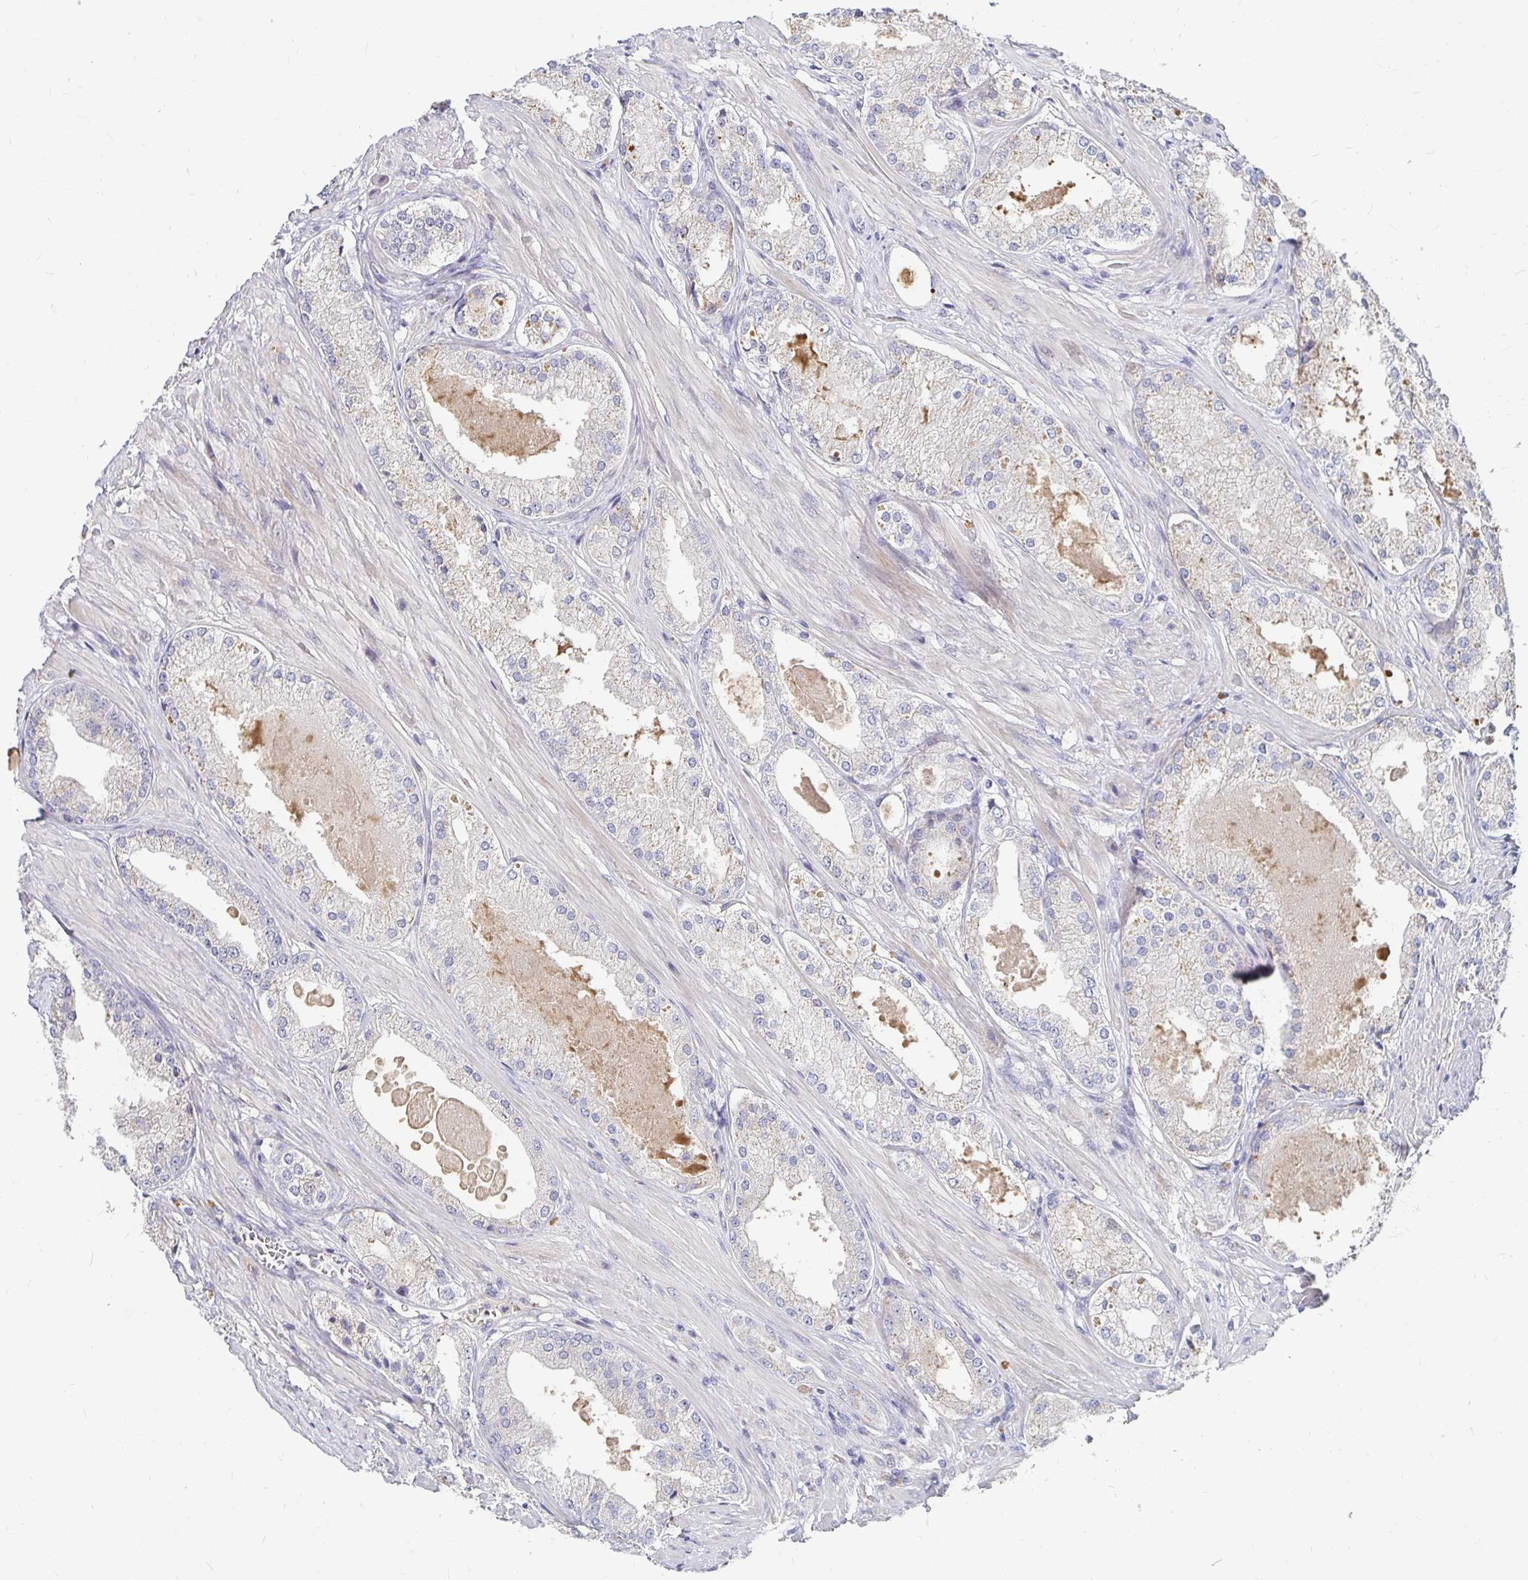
{"staining": {"intensity": "negative", "quantity": "none", "location": "none"}, "tissue": "prostate cancer", "cell_type": "Tumor cells", "image_type": "cancer", "snomed": [{"axis": "morphology", "description": "Adenocarcinoma, Low grade"}, {"axis": "topography", "description": "Prostate"}], "caption": "Histopathology image shows no significant protein expression in tumor cells of prostate cancer.", "gene": "RNF144B", "patient": {"sex": "male", "age": 68}}